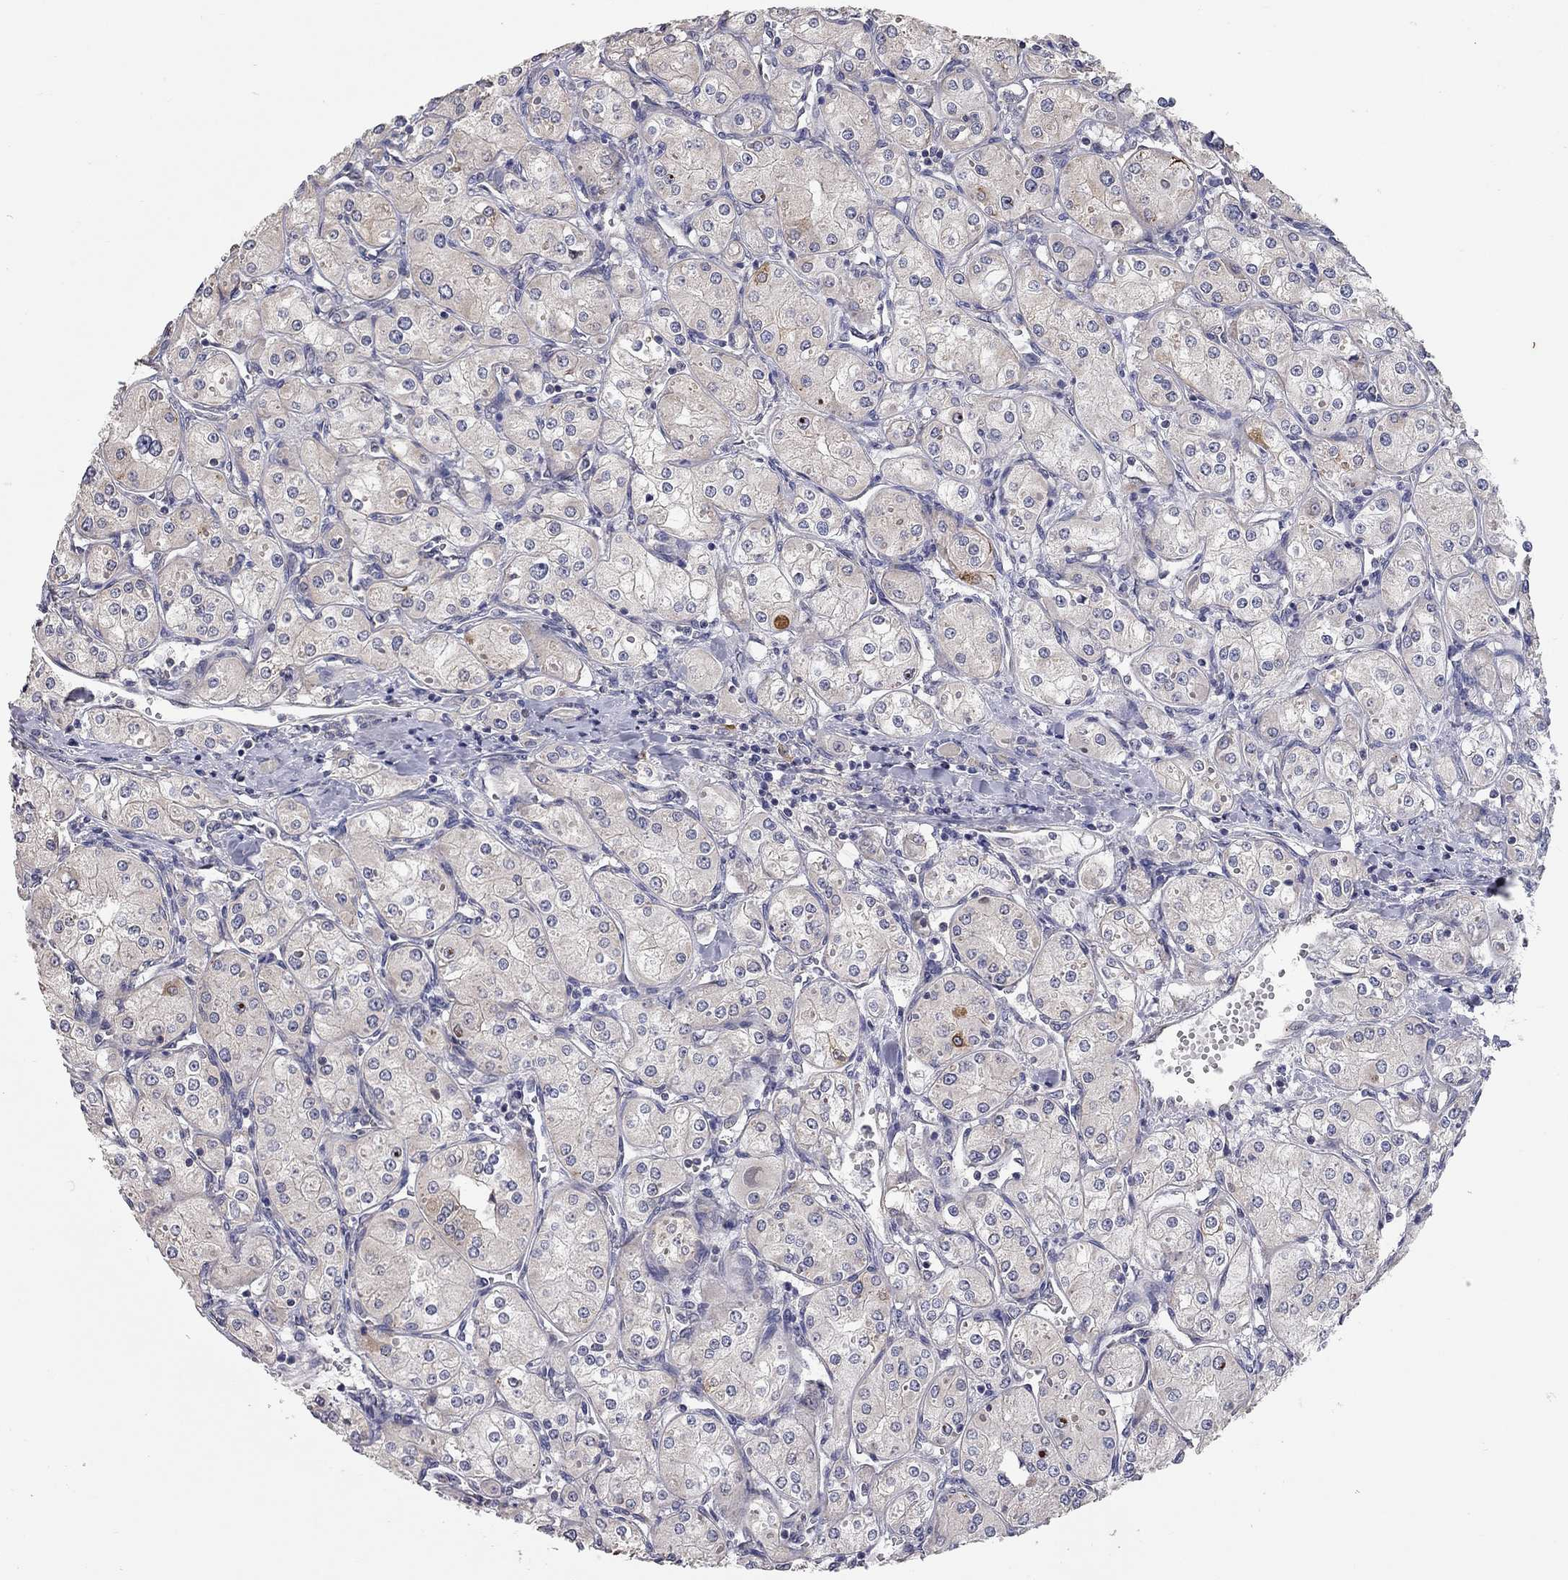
{"staining": {"intensity": "weak", "quantity": "<25%", "location": "cytoplasmic/membranous"}, "tissue": "renal cancer", "cell_type": "Tumor cells", "image_type": "cancer", "snomed": [{"axis": "morphology", "description": "Adenocarcinoma, NOS"}, {"axis": "topography", "description": "Kidney"}], "caption": "Immunohistochemical staining of adenocarcinoma (renal) exhibits no significant staining in tumor cells.", "gene": "XAGE2", "patient": {"sex": "male", "age": 77}}